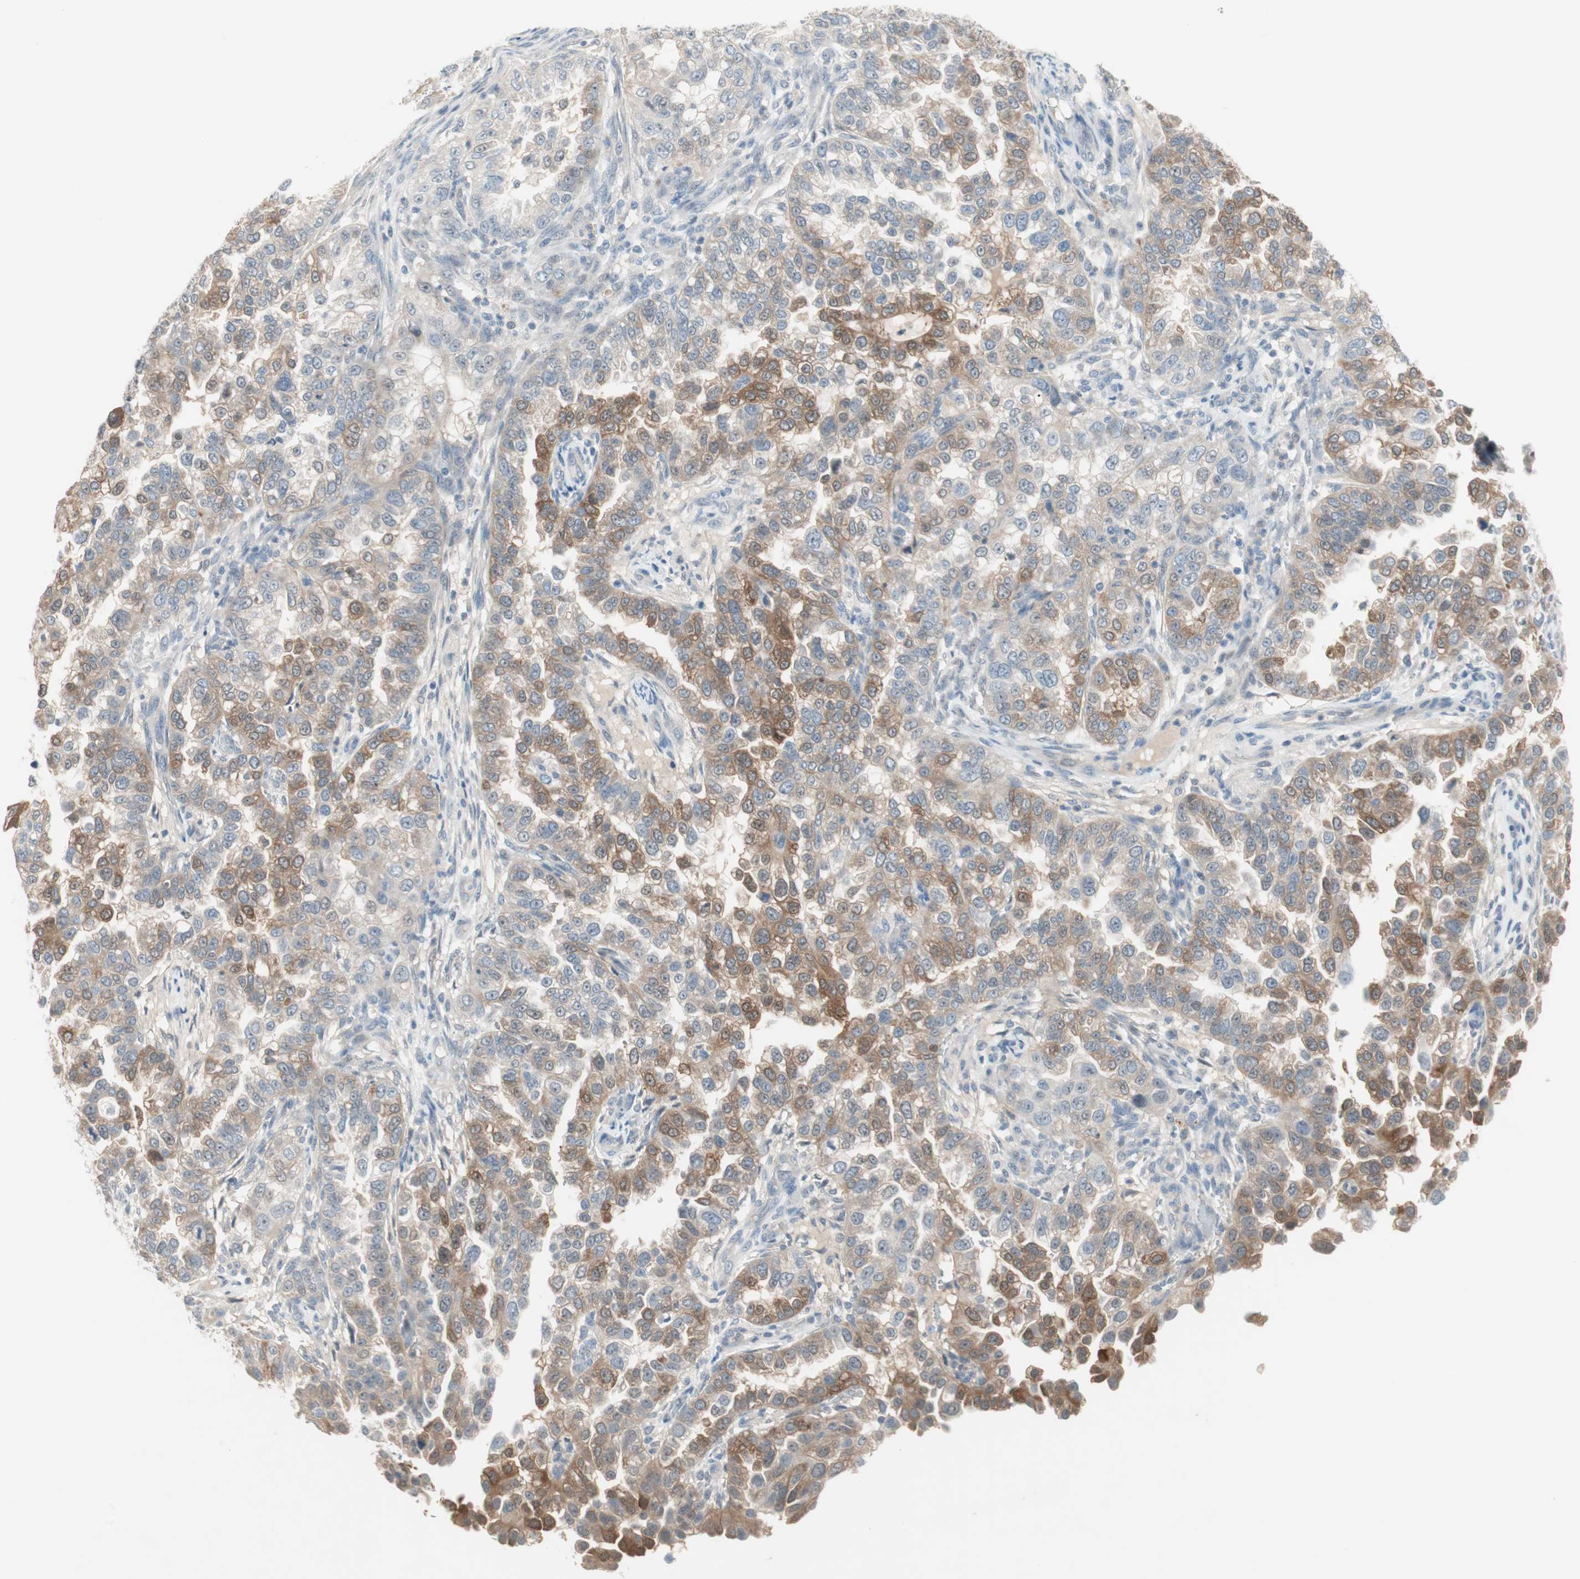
{"staining": {"intensity": "moderate", "quantity": "25%-75%", "location": "cytoplasmic/membranous"}, "tissue": "endometrial cancer", "cell_type": "Tumor cells", "image_type": "cancer", "snomed": [{"axis": "morphology", "description": "Adenocarcinoma, NOS"}, {"axis": "topography", "description": "Endometrium"}], "caption": "Moderate cytoplasmic/membranous protein staining is appreciated in approximately 25%-75% of tumor cells in endometrial adenocarcinoma.", "gene": "PDZK1", "patient": {"sex": "female", "age": 85}}